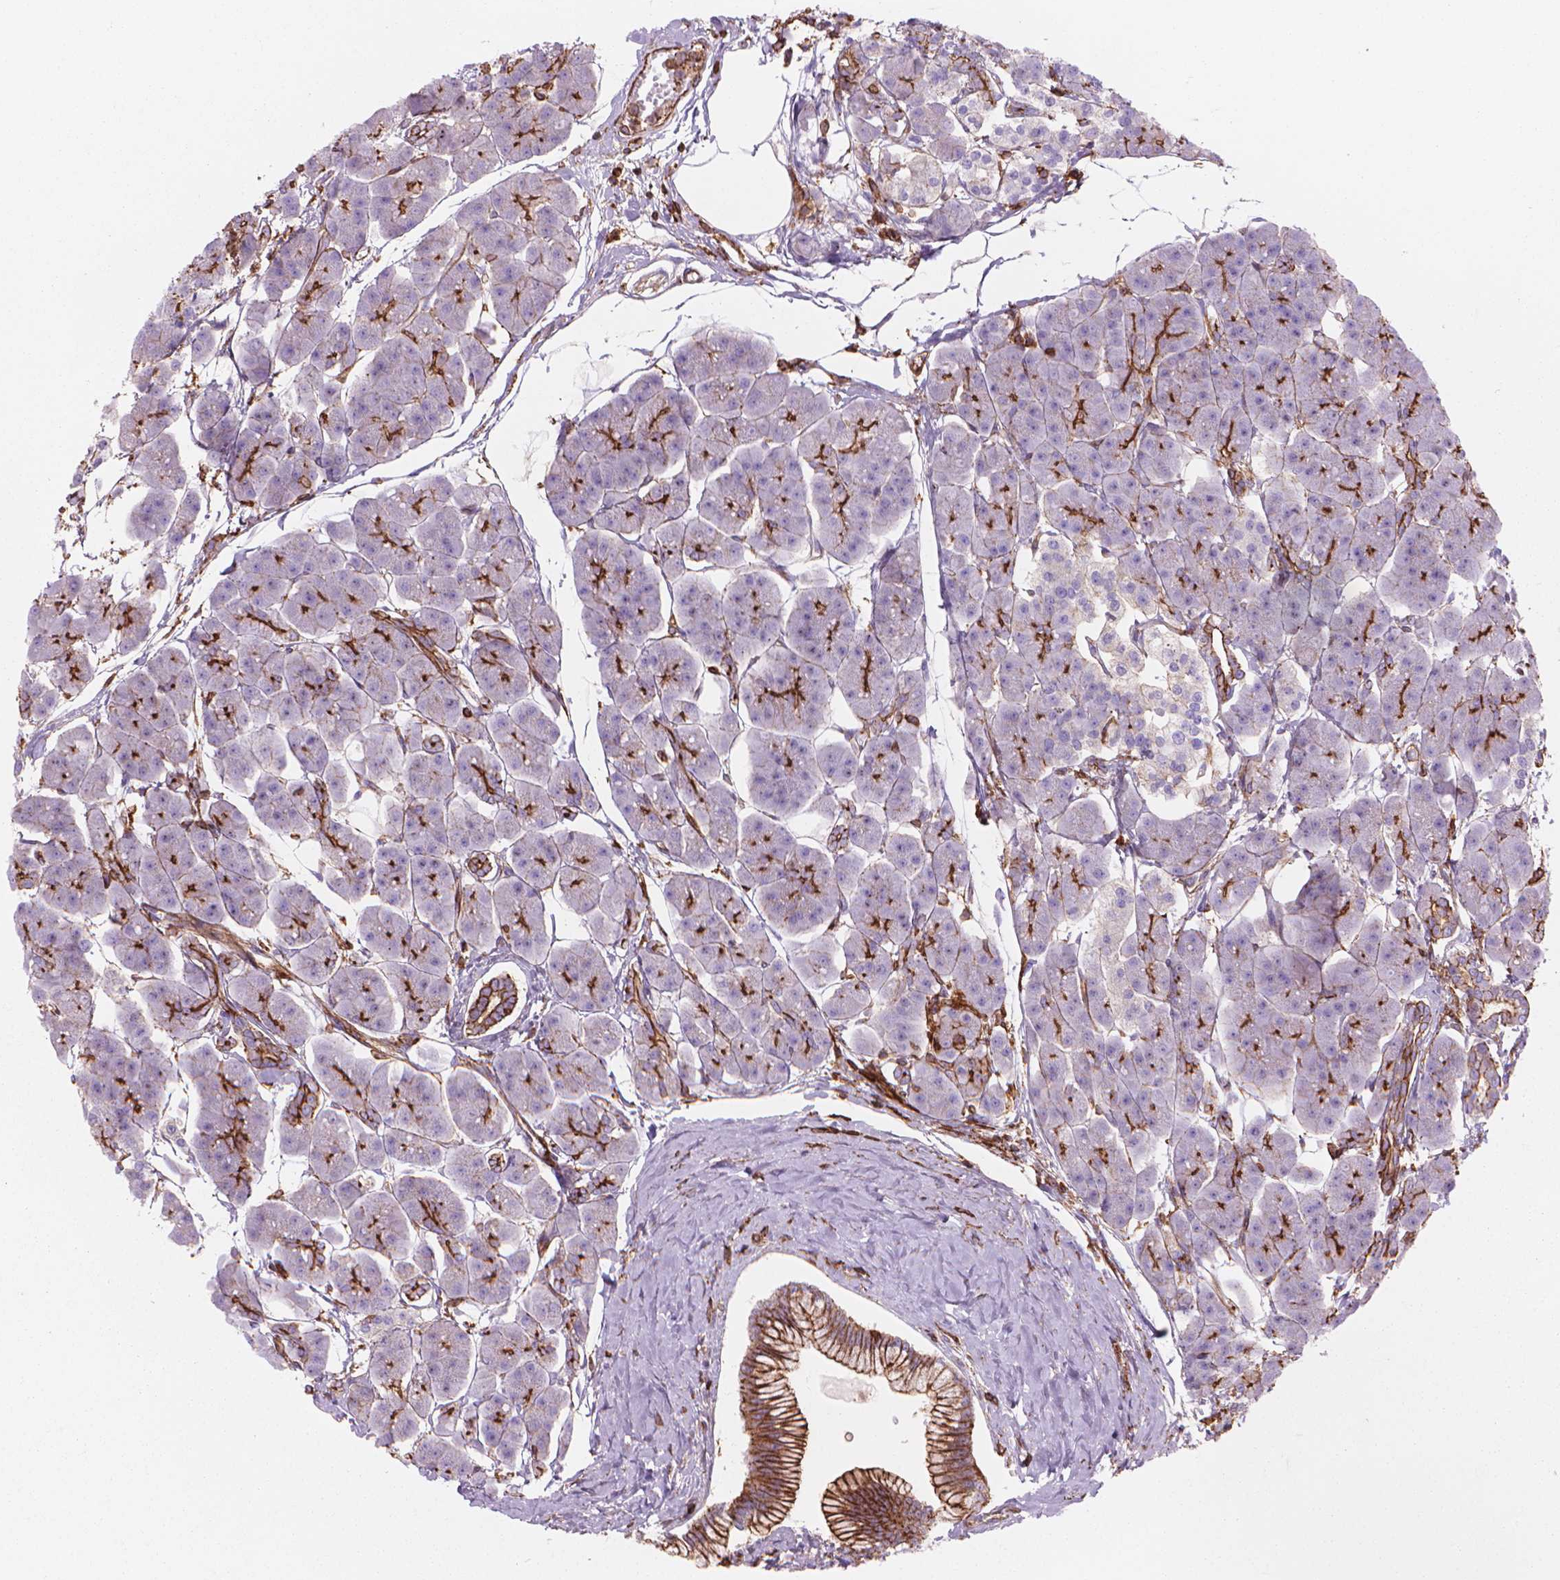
{"staining": {"intensity": "strong", "quantity": "<25%", "location": "cytoplasmic/membranous"}, "tissue": "pancreas", "cell_type": "Exocrine glandular cells", "image_type": "normal", "snomed": [{"axis": "morphology", "description": "Normal tissue, NOS"}, {"axis": "topography", "description": "Adipose tissue"}, {"axis": "topography", "description": "Pancreas"}, {"axis": "topography", "description": "Peripheral nerve tissue"}], "caption": "This histopathology image shows IHC staining of benign human pancreas, with medium strong cytoplasmic/membranous expression in approximately <25% of exocrine glandular cells.", "gene": "PATJ", "patient": {"sex": "female", "age": 58}}